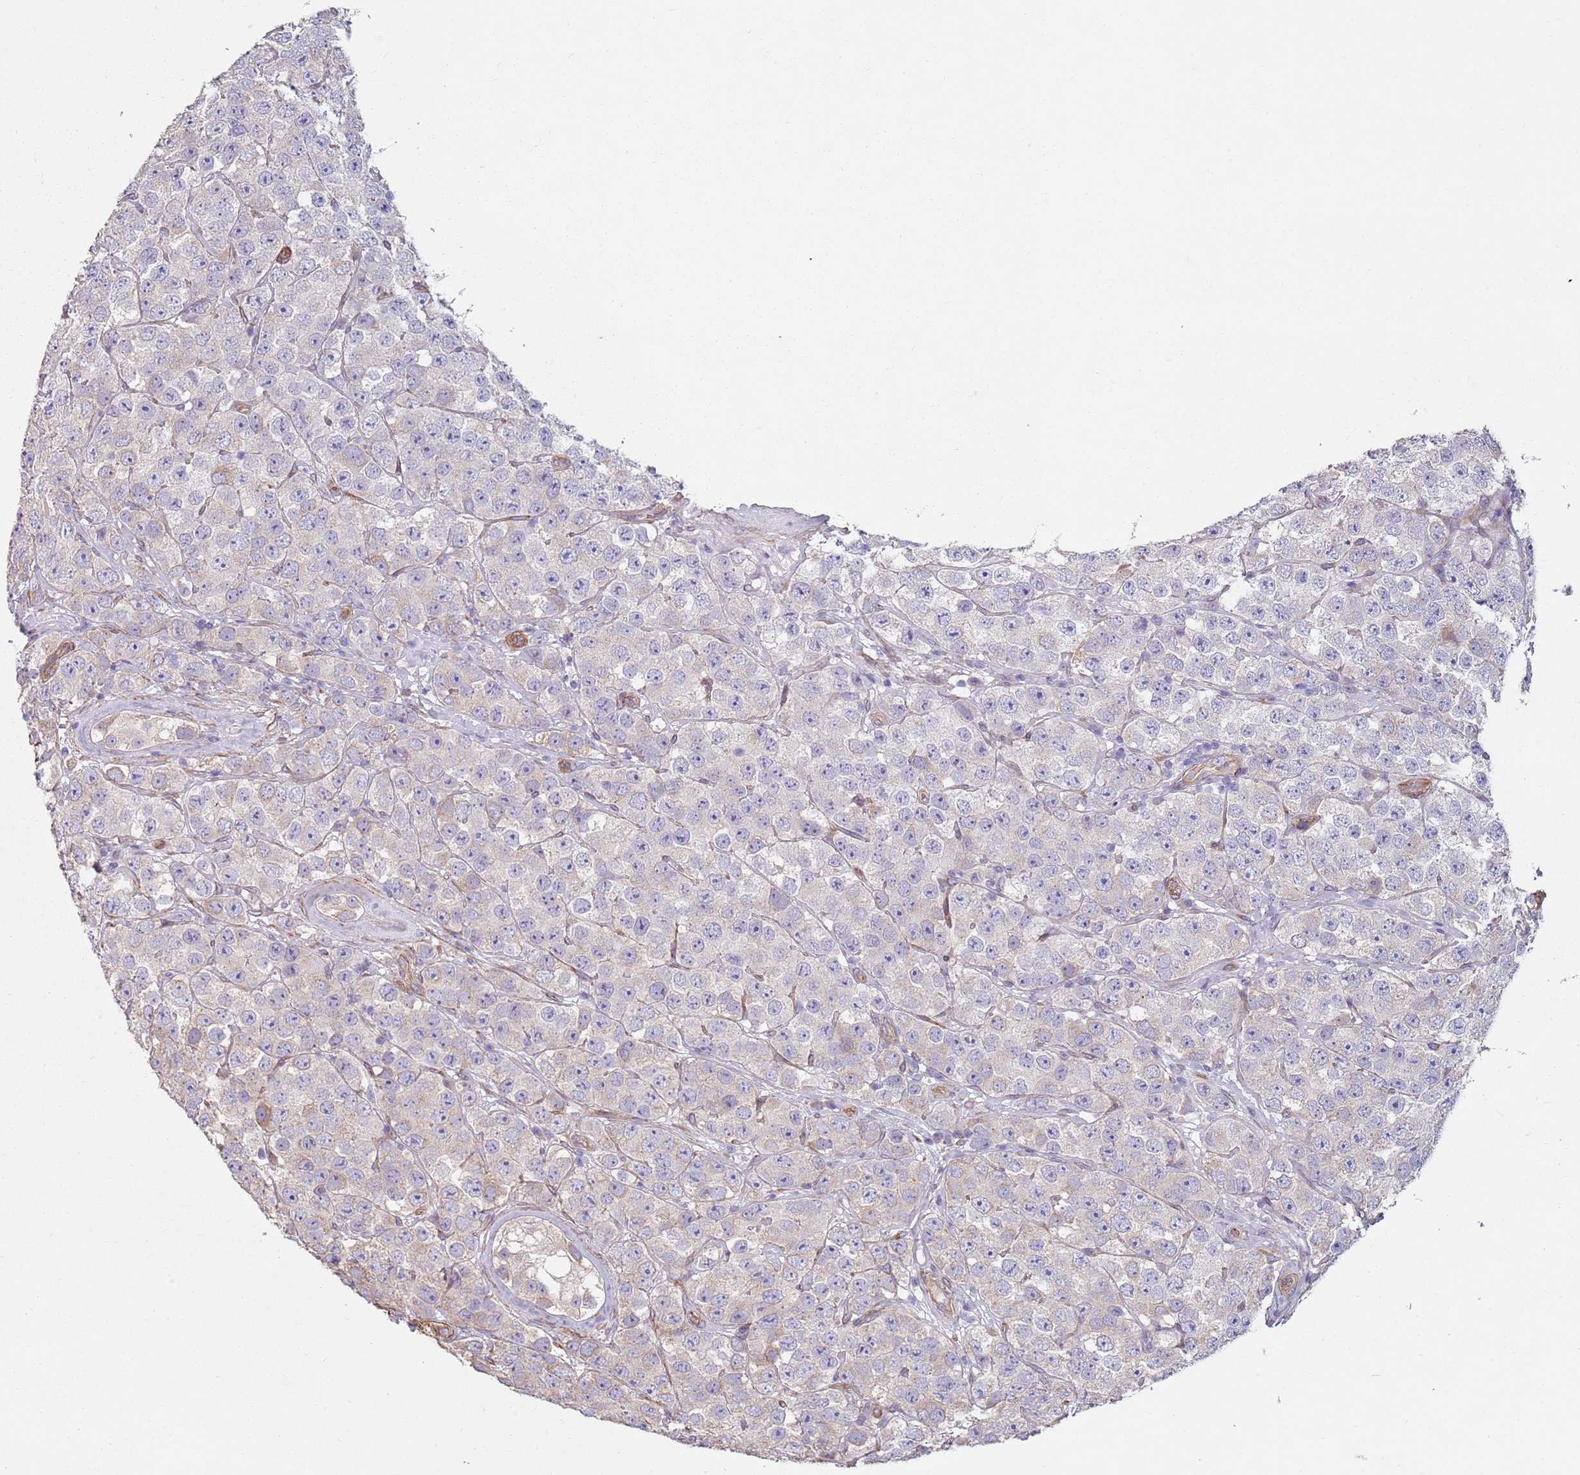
{"staining": {"intensity": "negative", "quantity": "none", "location": "none"}, "tissue": "testis cancer", "cell_type": "Tumor cells", "image_type": "cancer", "snomed": [{"axis": "morphology", "description": "Seminoma, NOS"}, {"axis": "topography", "description": "Testis"}], "caption": "This is an IHC image of human testis cancer (seminoma). There is no staining in tumor cells.", "gene": "PHLPP2", "patient": {"sex": "male", "age": 28}}